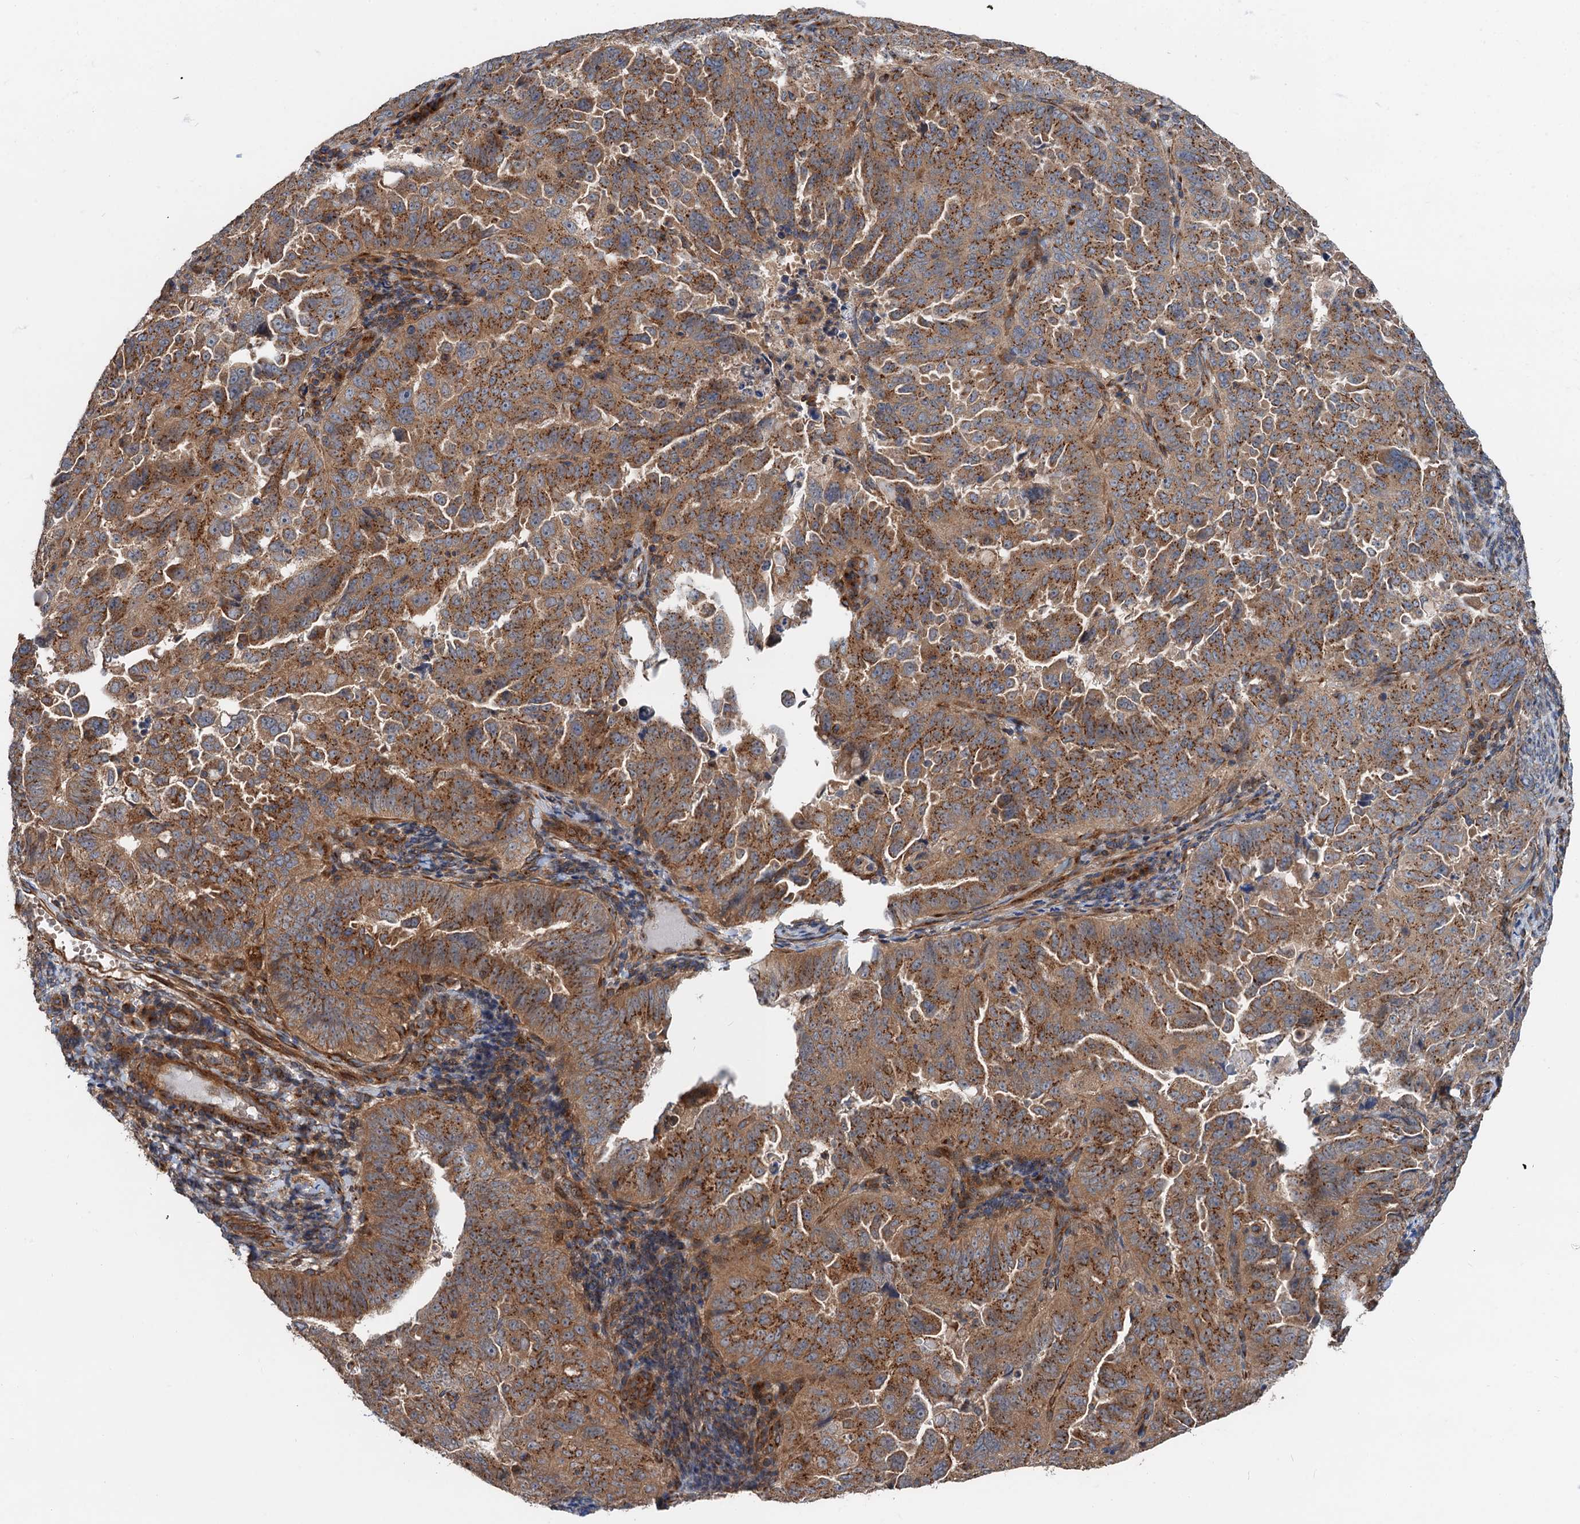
{"staining": {"intensity": "moderate", "quantity": ">75%", "location": "cytoplasmic/membranous"}, "tissue": "endometrial cancer", "cell_type": "Tumor cells", "image_type": "cancer", "snomed": [{"axis": "morphology", "description": "Adenocarcinoma, NOS"}, {"axis": "topography", "description": "Endometrium"}], "caption": "Approximately >75% of tumor cells in endometrial cancer demonstrate moderate cytoplasmic/membranous protein expression as visualized by brown immunohistochemical staining.", "gene": "ANKRD26", "patient": {"sex": "female", "age": 65}}